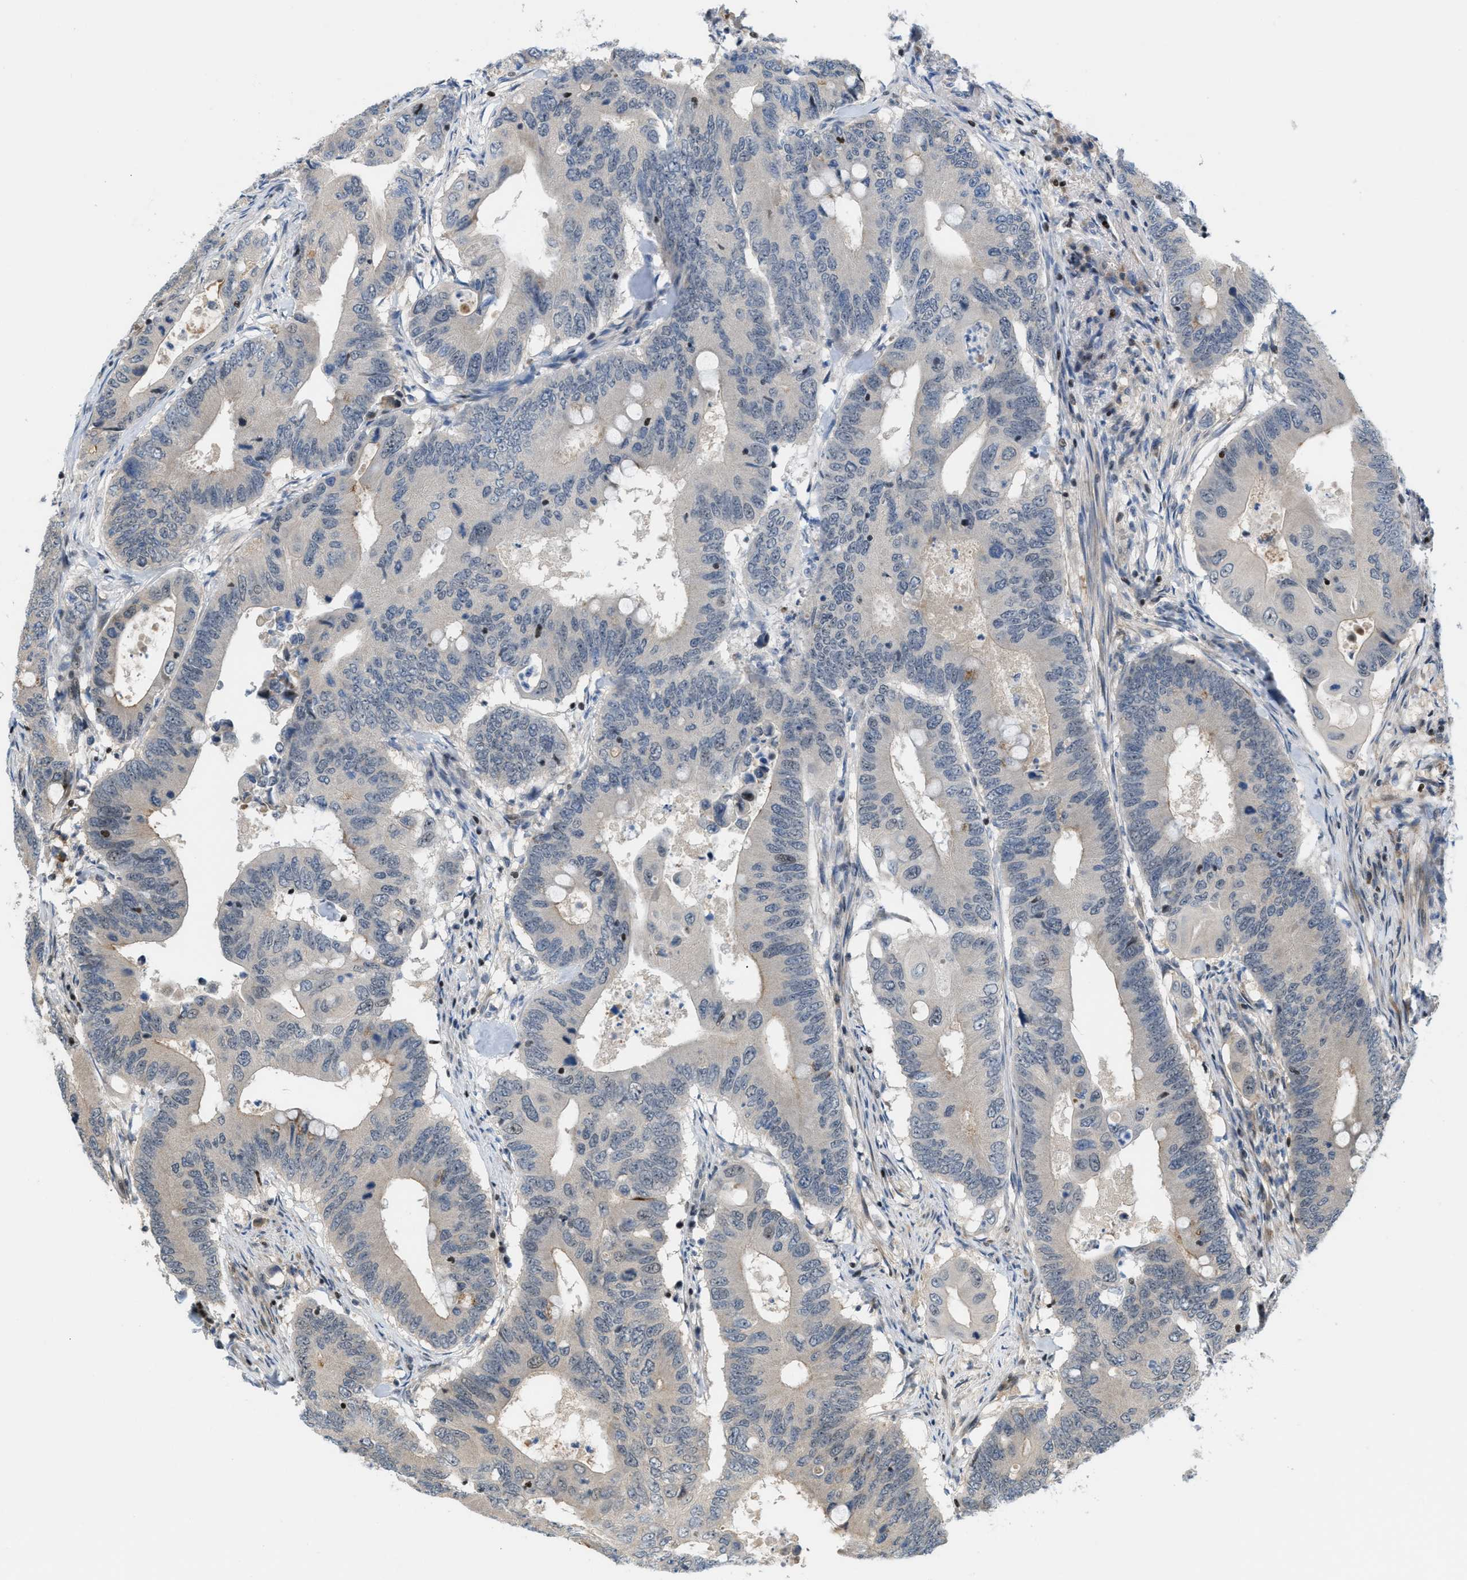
{"staining": {"intensity": "weak", "quantity": "<25%", "location": "nuclear"}, "tissue": "colorectal cancer", "cell_type": "Tumor cells", "image_type": "cancer", "snomed": [{"axis": "morphology", "description": "Adenocarcinoma, NOS"}, {"axis": "topography", "description": "Colon"}], "caption": "A micrograph of human colorectal cancer (adenocarcinoma) is negative for staining in tumor cells.", "gene": "ZNF276", "patient": {"sex": "male", "age": 71}}